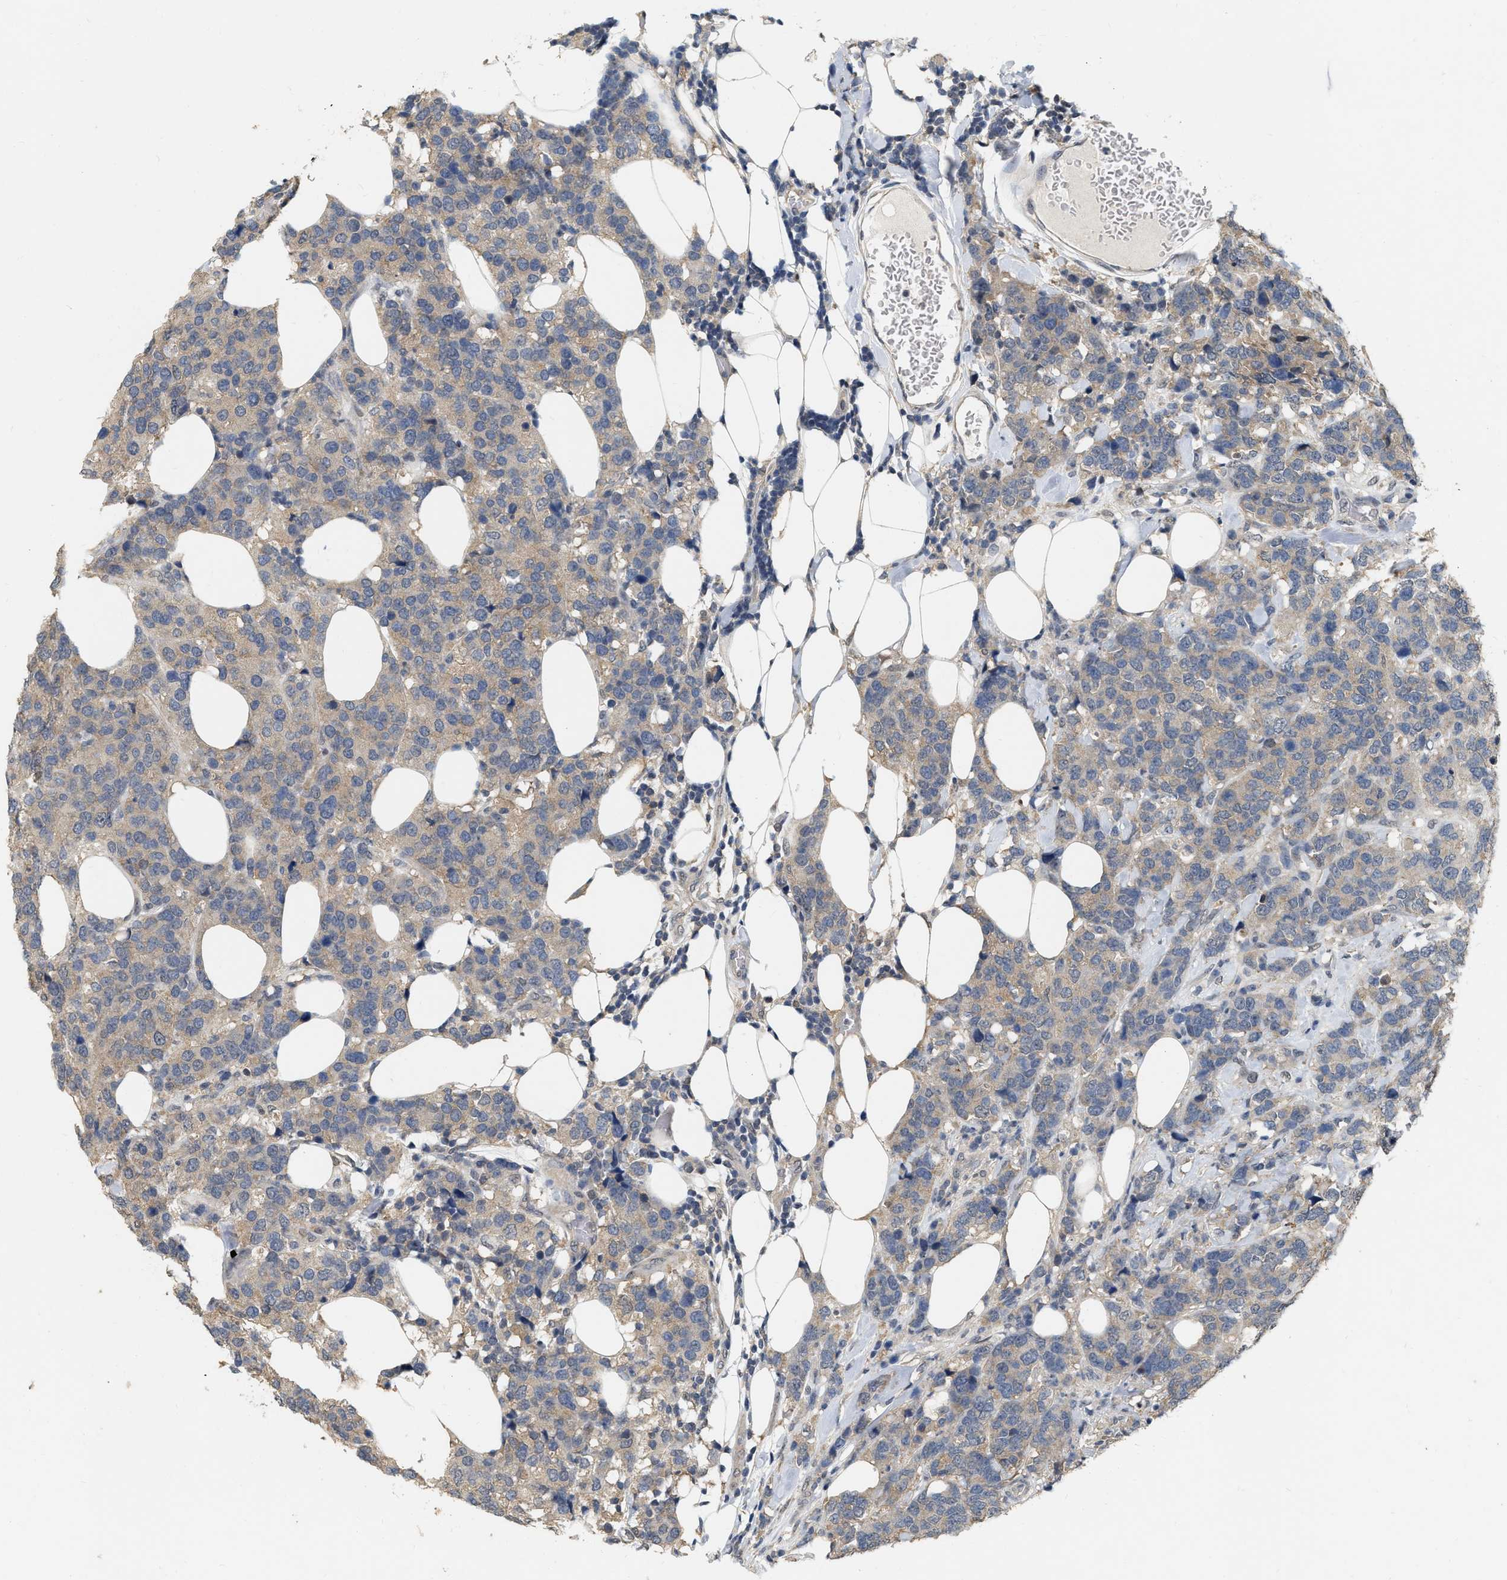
{"staining": {"intensity": "weak", "quantity": ">75%", "location": "cytoplasmic/membranous"}, "tissue": "breast cancer", "cell_type": "Tumor cells", "image_type": "cancer", "snomed": [{"axis": "morphology", "description": "Lobular carcinoma"}, {"axis": "topography", "description": "Breast"}], "caption": "Protein staining of breast cancer tissue shows weak cytoplasmic/membranous expression in approximately >75% of tumor cells.", "gene": "RUVBL1", "patient": {"sex": "female", "age": 59}}